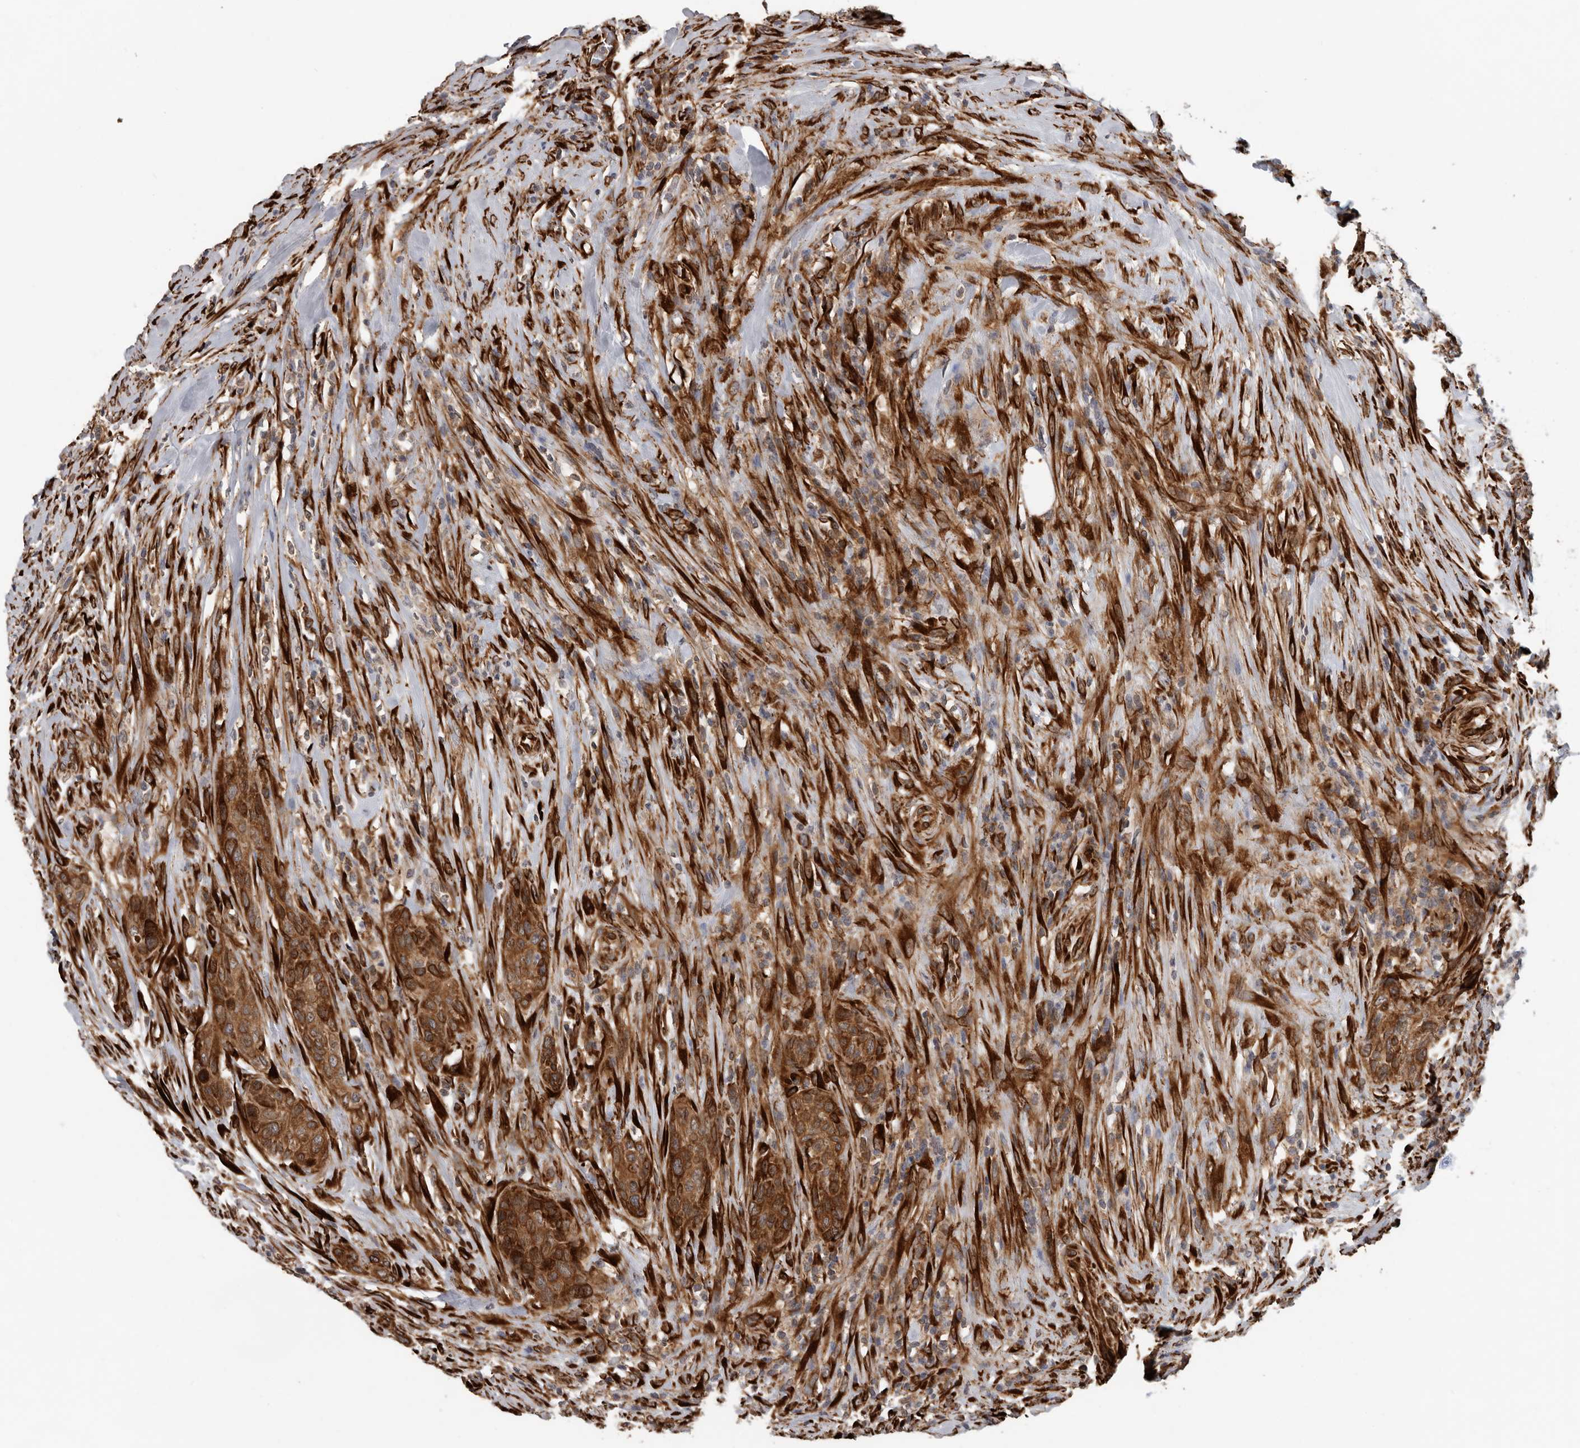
{"staining": {"intensity": "strong", "quantity": ">75%", "location": "cytoplasmic/membranous"}, "tissue": "urothelial cancer", "cell_type": "Tumor cells", "image_type": "cancer", "snomed": [{"axis": "morphology", "description": "Urothelial carcinoma, High grade"}, {"axis": "topography", "description": "Urinary bladder"}], "caption": "Strong cytoplasmic/membranous positivity is appreciated in about >75% of tumor cells in urothelial cancer.", "gene": "CEP350", "patient": {"sex": "male", "age": 35}}